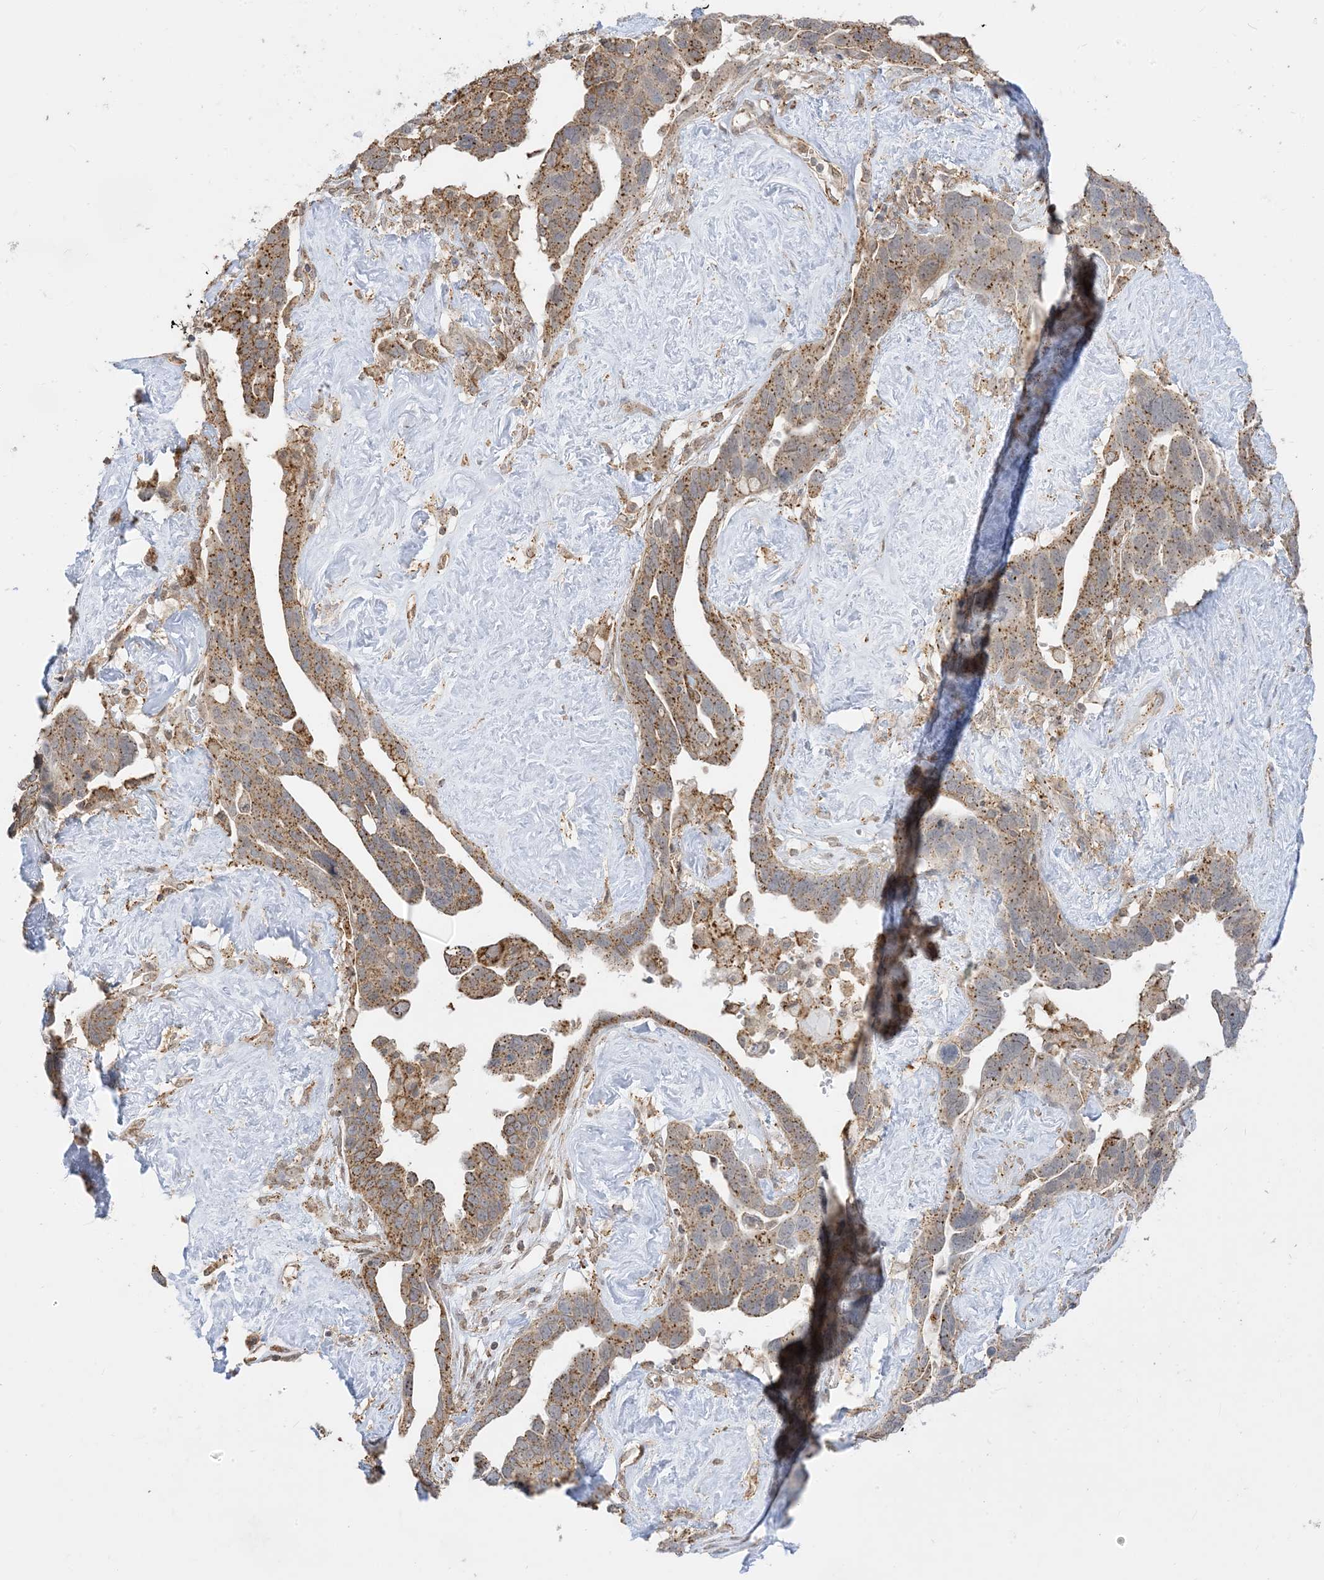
{"staining": {"intensity": "moderate", "quantity": ">75%", "location": "cytoplasmic/membranous"}, "tissue": "ovarian cancer", "cell_type": "Tumor cells", "image_type": "cancer", "snomed": [{"axis": "morphology", "description": "Cystadenocarcinoma, serous, NOS"}, {"axis": "topography", "description": "Ovary"}], "caption": "Protein expression analysis of human ovarian cancer reveals moderate cytoplasmic/membranous staining in about >75% of tumor cells. (DAB = brown stain, brightfield microscopy at high magnification).", "gene": "KANSL3", "patient": {"sex": "female", "age": 54}}